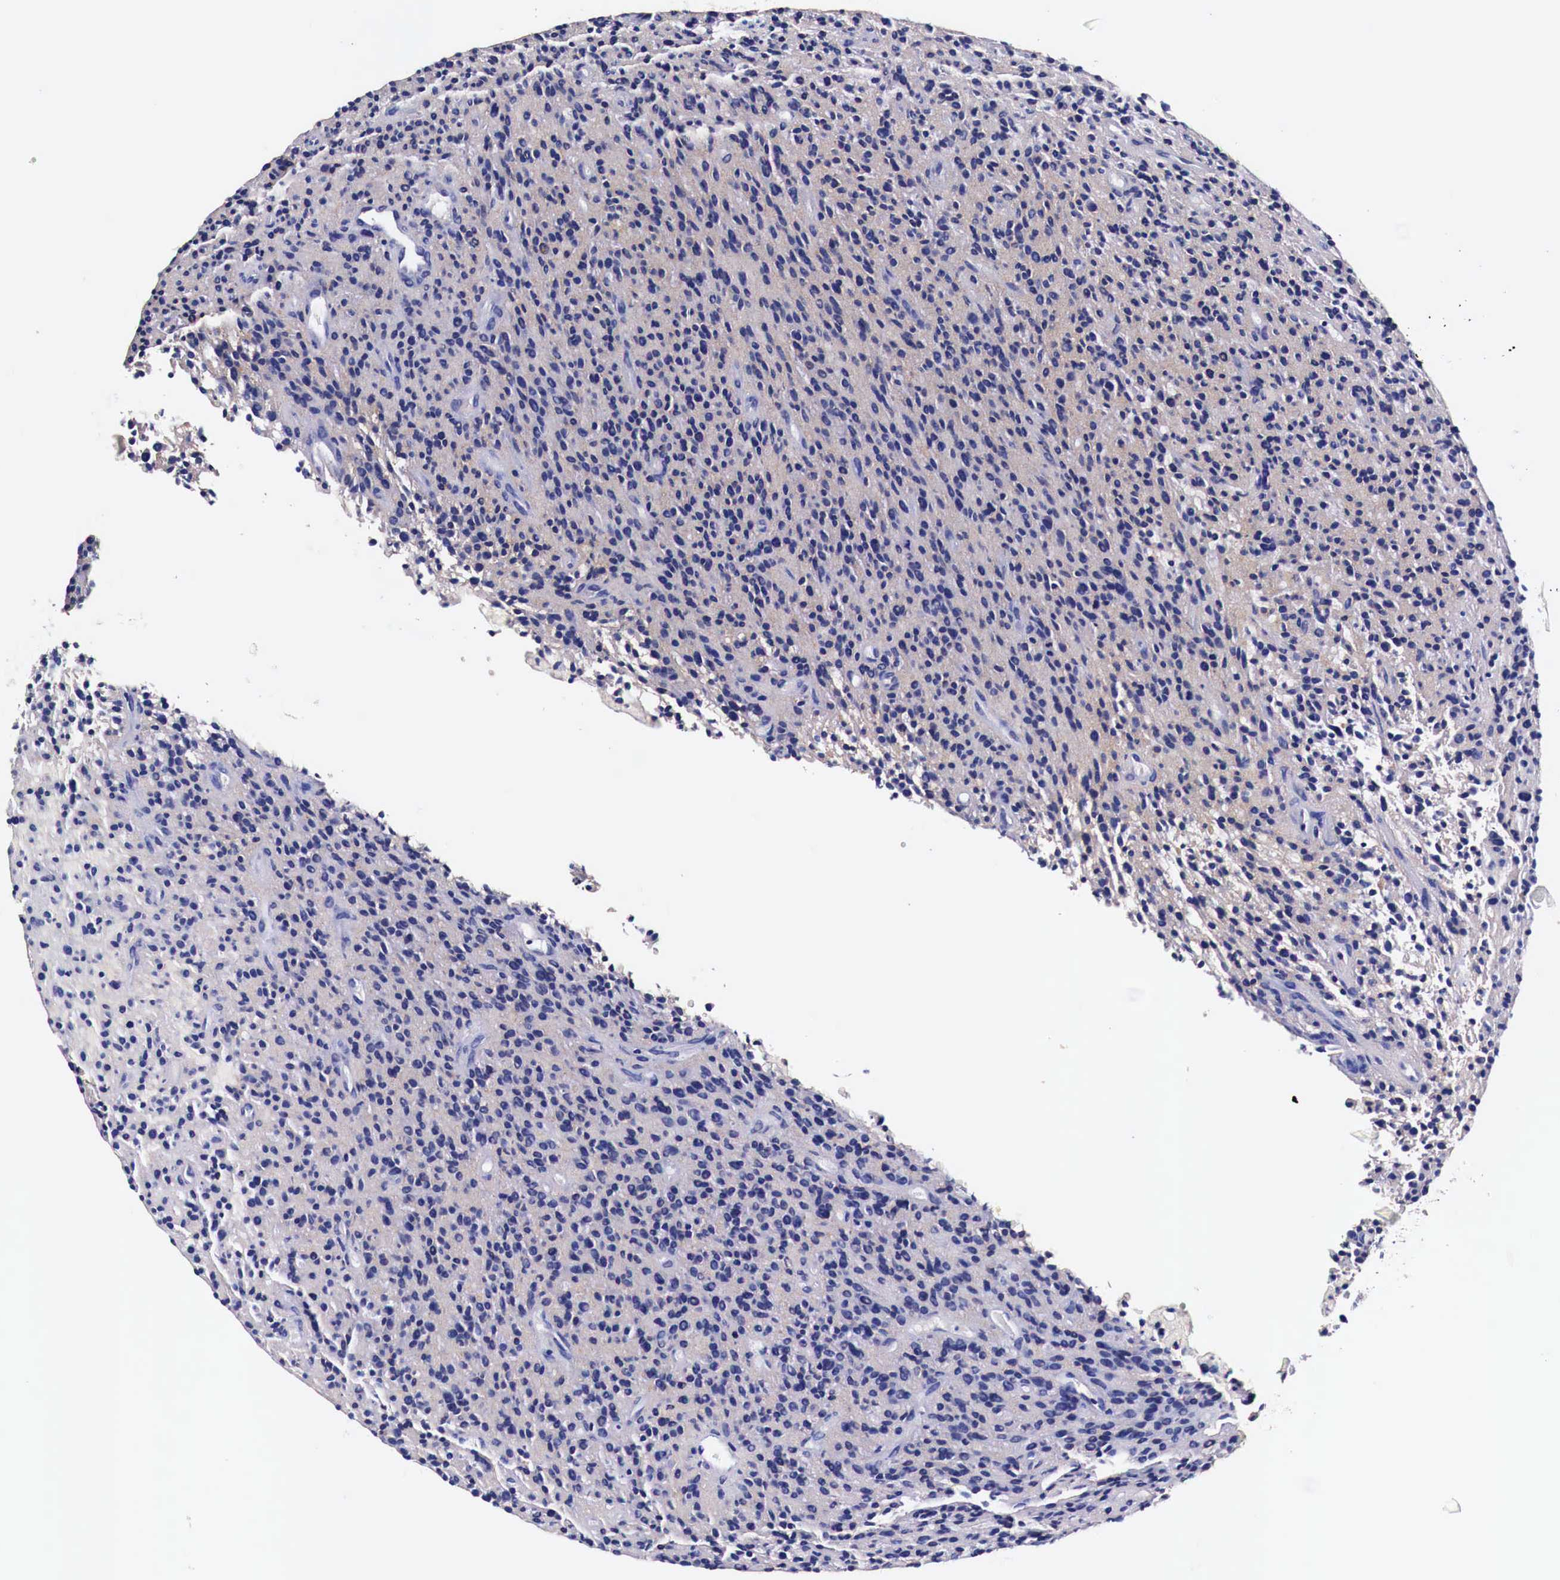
{"staining": {"intensity": "negative", "quantity": "none", "location": "none"}, "tissue": "glioma", "cell_type": "Tumor cells", "image_type": "cancer", "snomed": [{"axis": "morphology", "description": "Glioma, malignant, High grade"}, {"axis": "topography", "description": "Brain"}], "caption": "Immunohistochemistry (IHC) photomicrograph of neoplastic tissue: human malignant glioma (high-grade) stained with DAB (3,3'-diaminobenzidine) displays no significant protein staining in tumor cells.", "gene": "HSPB1", "patient": {"sex": "female", "age": 13}}